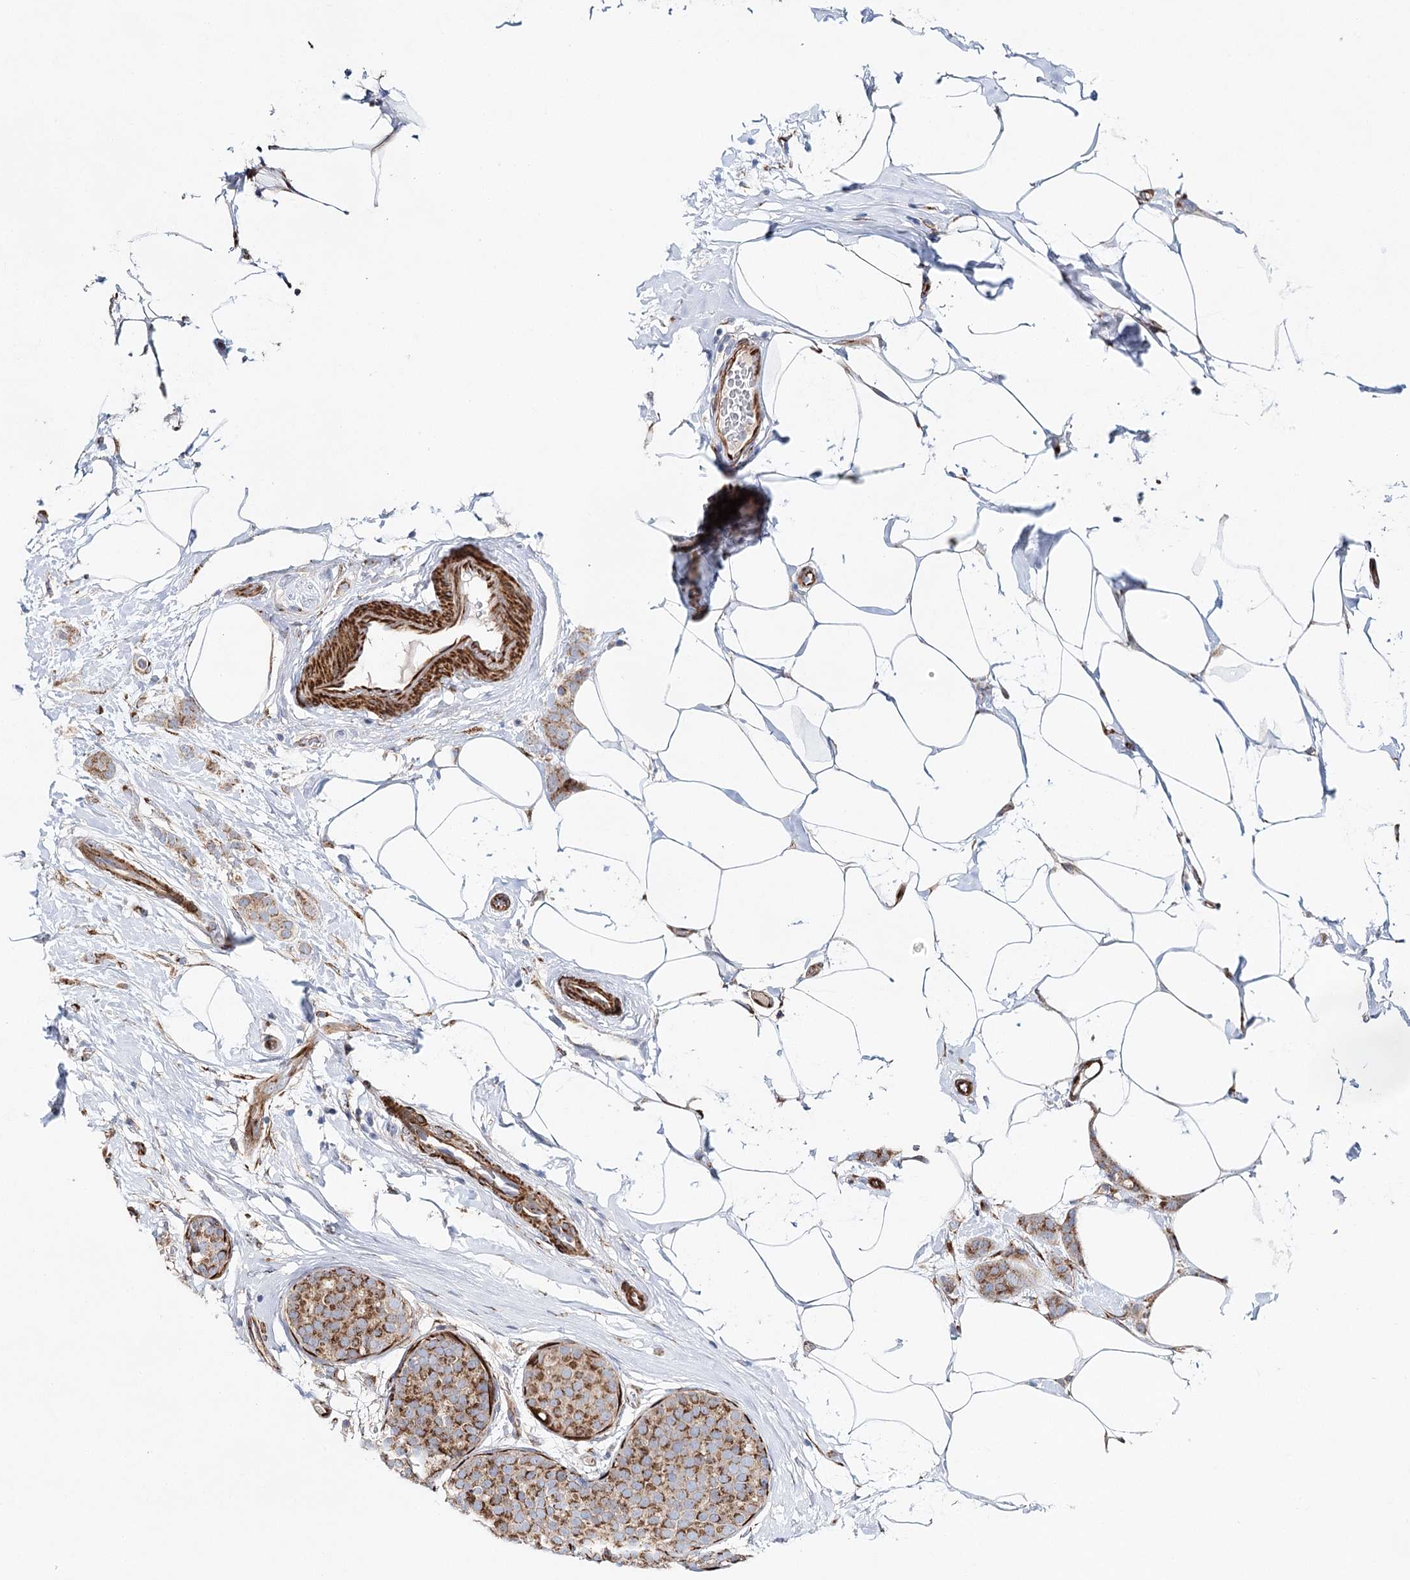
{"staining": {"intensity": "moderate", "quantity": ">75%", "location": "cytoplasmic/membranous"}, "tissue": "breast cancer", "cell_type": "Tumor cells", "image_type": "cancer", "snomed": [{"axis": "morphology", "description": "Lobular carcinoma, in situ"}, {"axis": "morphology", "description": "Lobular carcinoma"}, {"axis": "topography", "description": "Breast"}], "caption": "A micrograph of breast cancer (lobular carcinoma in situ) stained for a protein reveals moderate cytoplasmic/membranous brown staining in tumor cells.", "gene": "ABRAXAS2", "patient": {"sex": "female", "age": 41}}